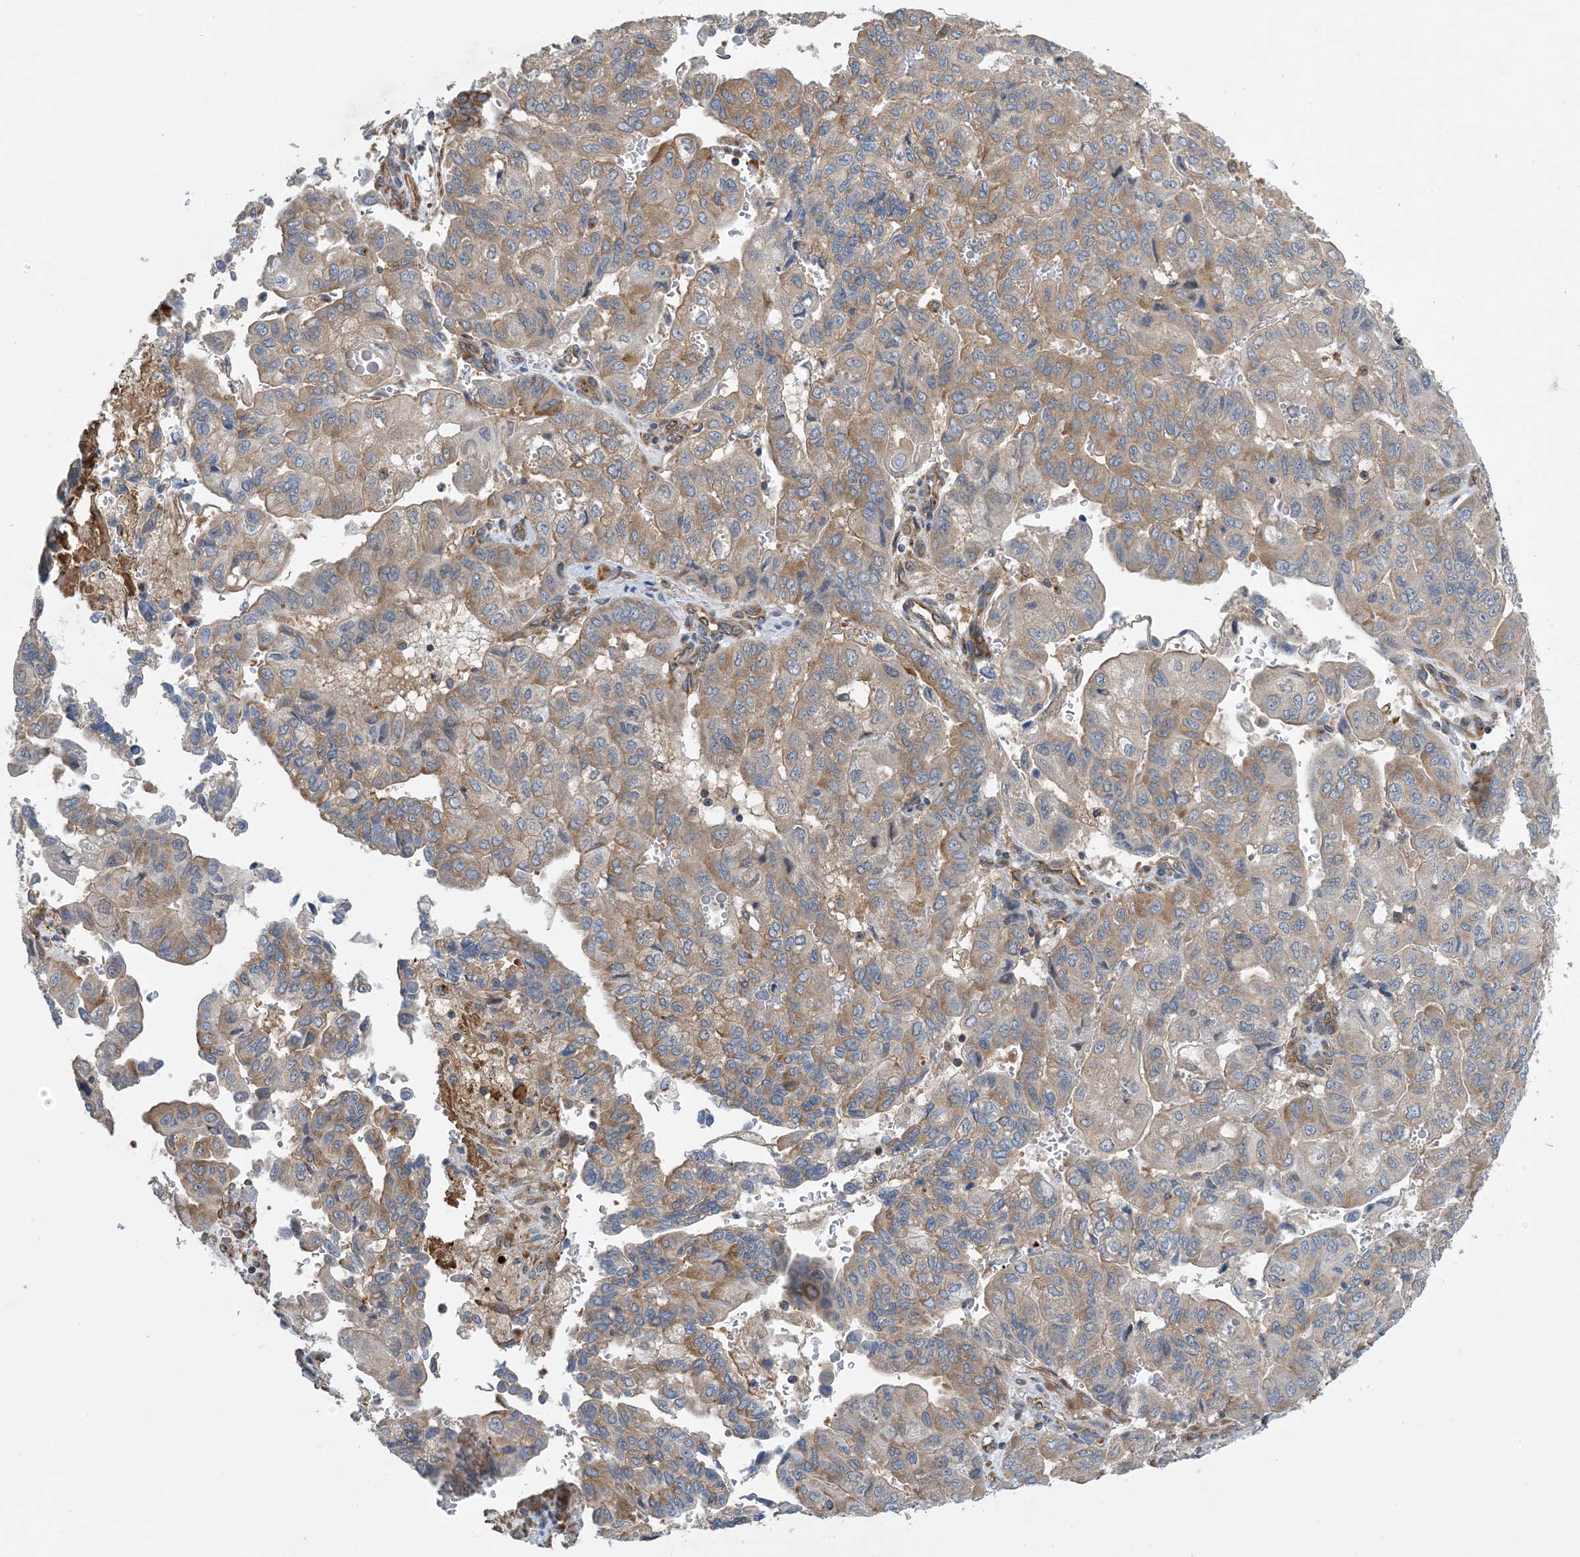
{"staining": {"intensity": "moderate", "quantity": "<25%", "location": "cytoplasmic/membranous"}, "tissue": "pancreatic cancer", "cell_type": "Tumor cells", "image_type": "cancer", "snomed": [{"axis": "morphology", "description": "Adenocarcinoma, NOS"}, {"axis": "topography", "description": "Pancreas"}], "caption": "Moderate cytoplasmic/membranous protein staining is seen in about <25% of tumor cells in pancreatic adenocarcinoma.", "gene": "SIDT1", "patient": {"sex": "male", "age": 51}}